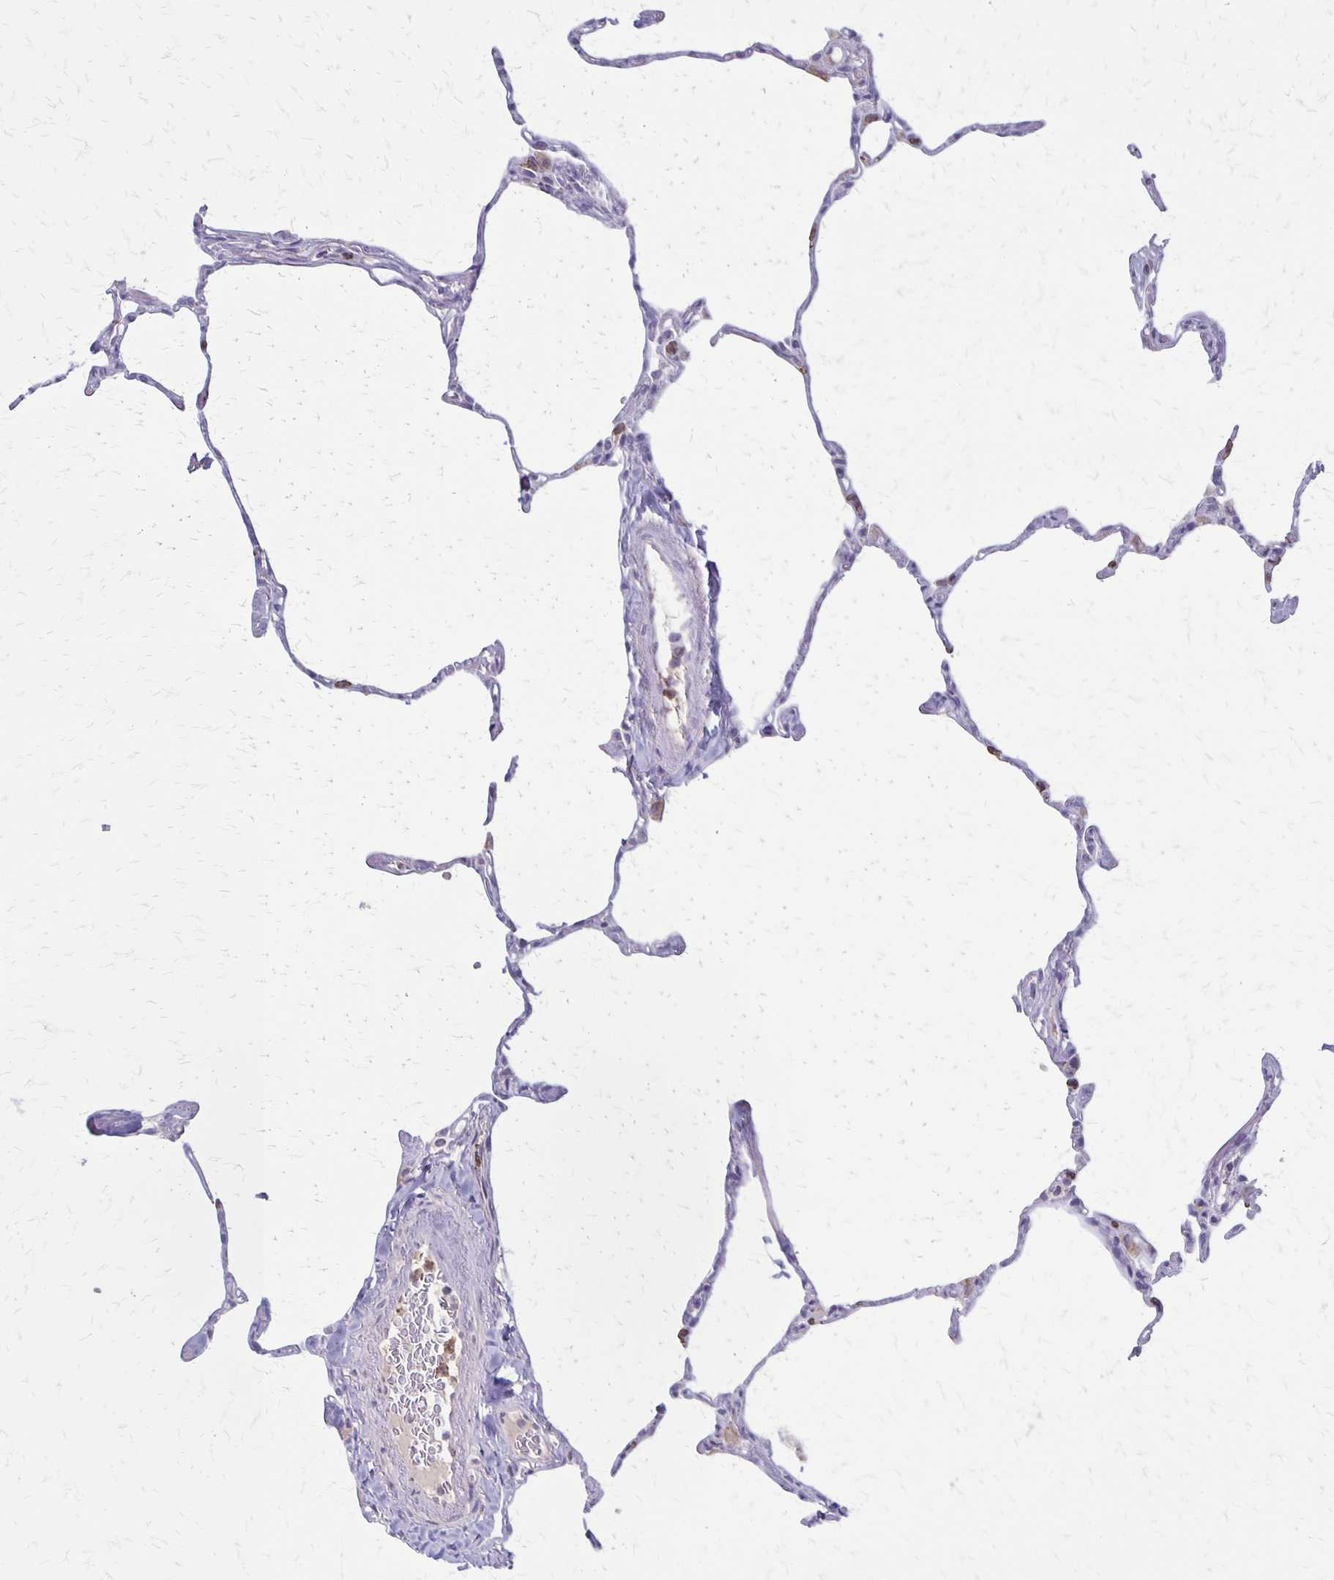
{"staining": {"intensity": "negative", "quantity": "none", "location": "none"}, "tissue": "lung", "cell_type": "Alveolar cells", "image_type": "normal", "snomed": [{"axis": "morphology", "description": "Normal tissue, NOS"}, {"axis": "topography", "description": "Lung"}], "caption": "Protein analysis of normal lung displays no significant positivity in alveolar cells.", "gene": "SEPTIN5", "patient": {"sex": "male", "age": 65}}